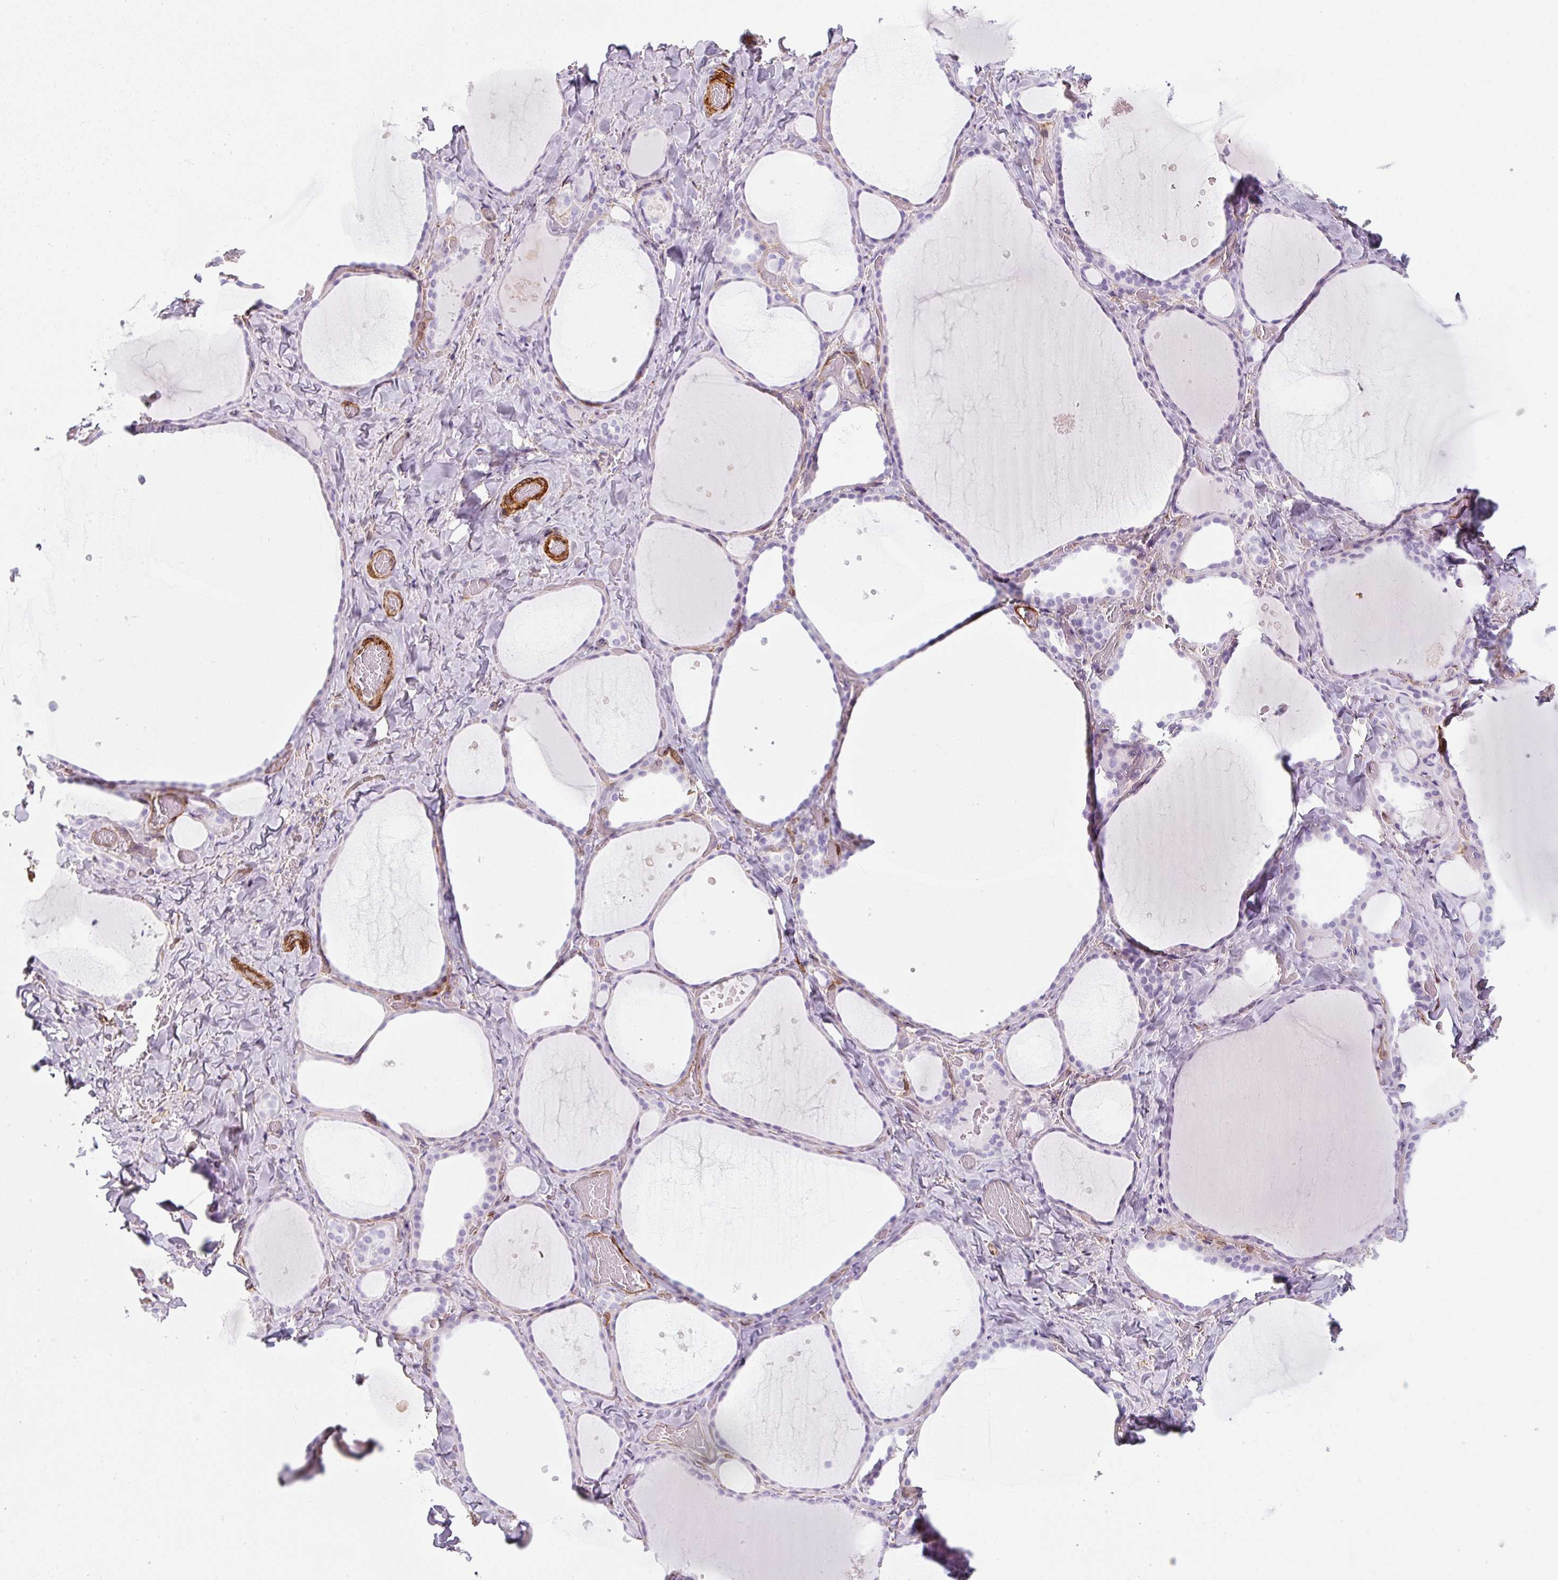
{"staining": {"intensity": "negative", "quantity": "none", "location": "none"}, "tissue": "thyroid gland", "cell_type": "Glandular cells", "image_type": "normal", "snomed": [{"axis": "morphology", "description": "Normal tissue, NOS"}, {"axis": "topography", "description": "Thyroid gland"}], "caption": "DAB immunohistochemical staining of benign thyroid gland demonstrates no significant positivity in glandular cells. (DAB (3,3'-diaminobenzidine) immunohistochemistry (IHC) visualized using brightfield microscopy, high magnification).", "gene": "CAVIN3", "patient": {"sex": "female", "age": 36}}